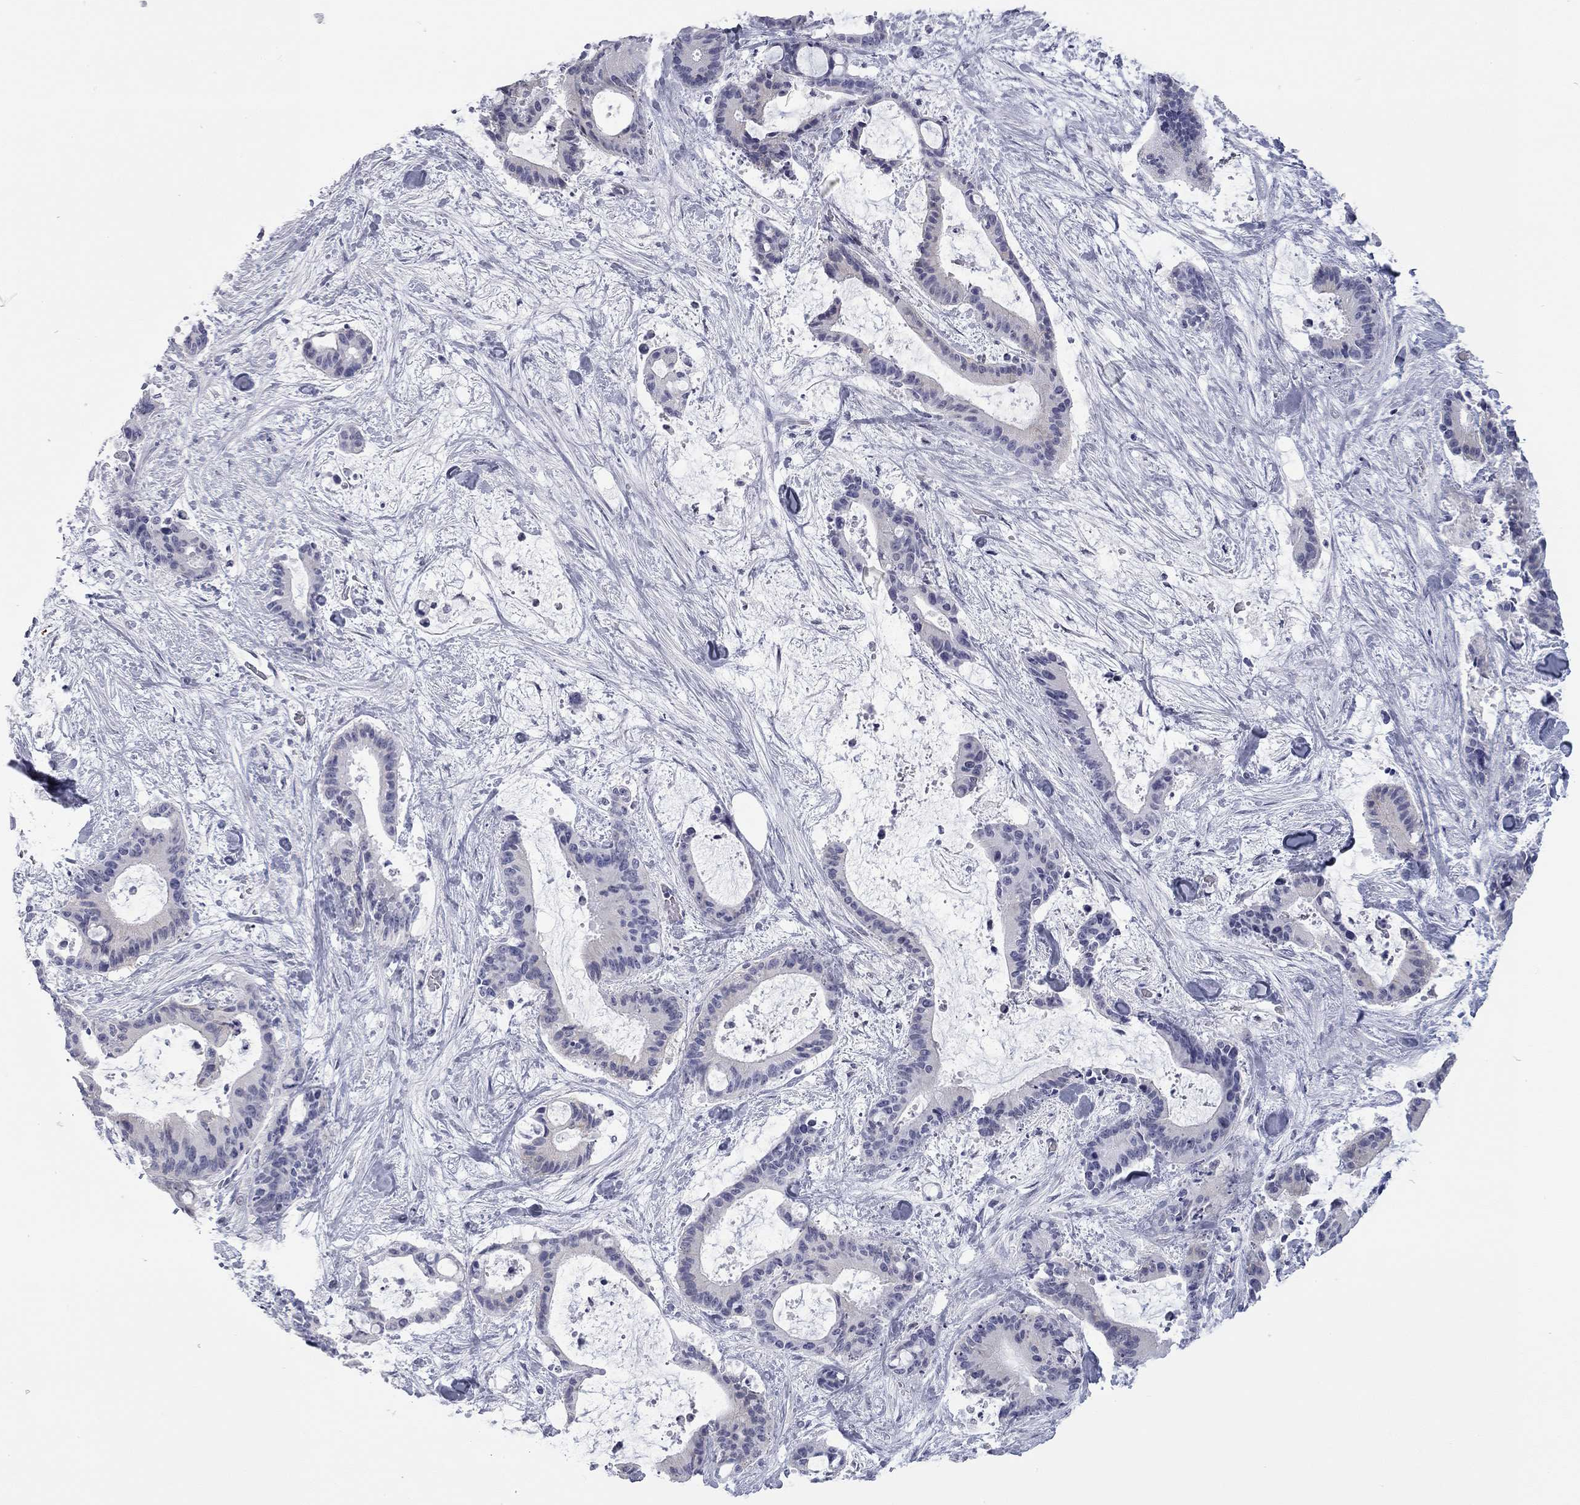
{"staining": {"intensity": "negative", "quantity": "none", "location": "none"}, "tissue": "liver cancer", "cell_type": "Tumor cells", "image_type": "cancer", "snomed": [{"axis": "morphology", "description": "Cholangiocarcinoma"}, {"axis": "topography", "description": "Liver"}], "caption": "Protein analysis of cholangiocarcinoma (liver) shows no significant positivity in tumor cells. (Immunohistochemistry, brightfield microscopy, high magnification).", "gene": "AK8", "patient": {"sex": "female", "age": 73}}